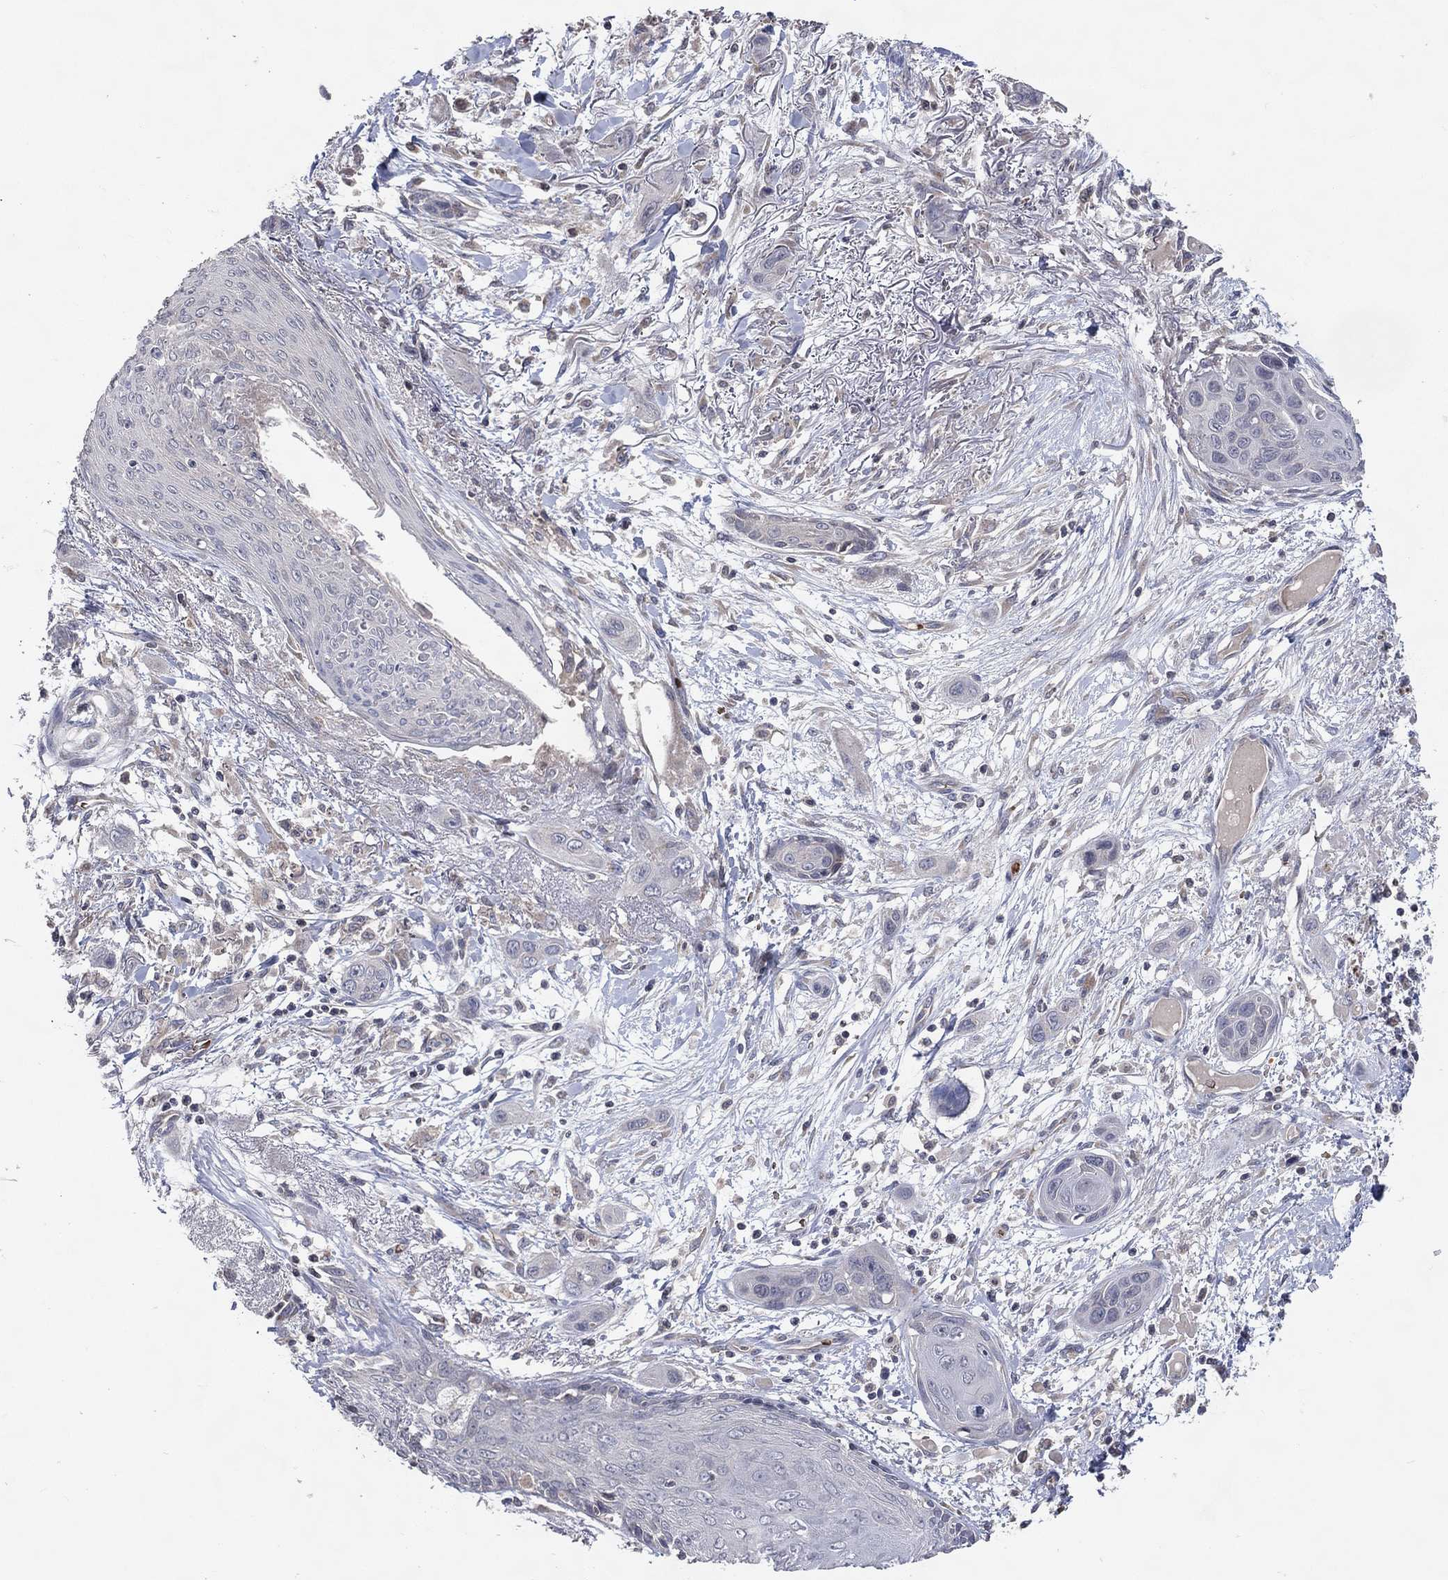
{"staining": {"intensity": "negative", "quantity": "none", "location": "none"}, "tissue": "skin cancer", "cell_type": "Tumor cells", "image_type": "cancer", "snomed": [{"axis": "morphology", "description": "Squamous cell carcinoma, NOS"}, {"axis": "topography", "description": "Skin"}], "caption": "An IHC histopathology image of skin cancer is shown. There is no staining in tumor cells of skin cancer.", "gene": "DNAH7", "patient": {"sex": "male", "age": 79}}